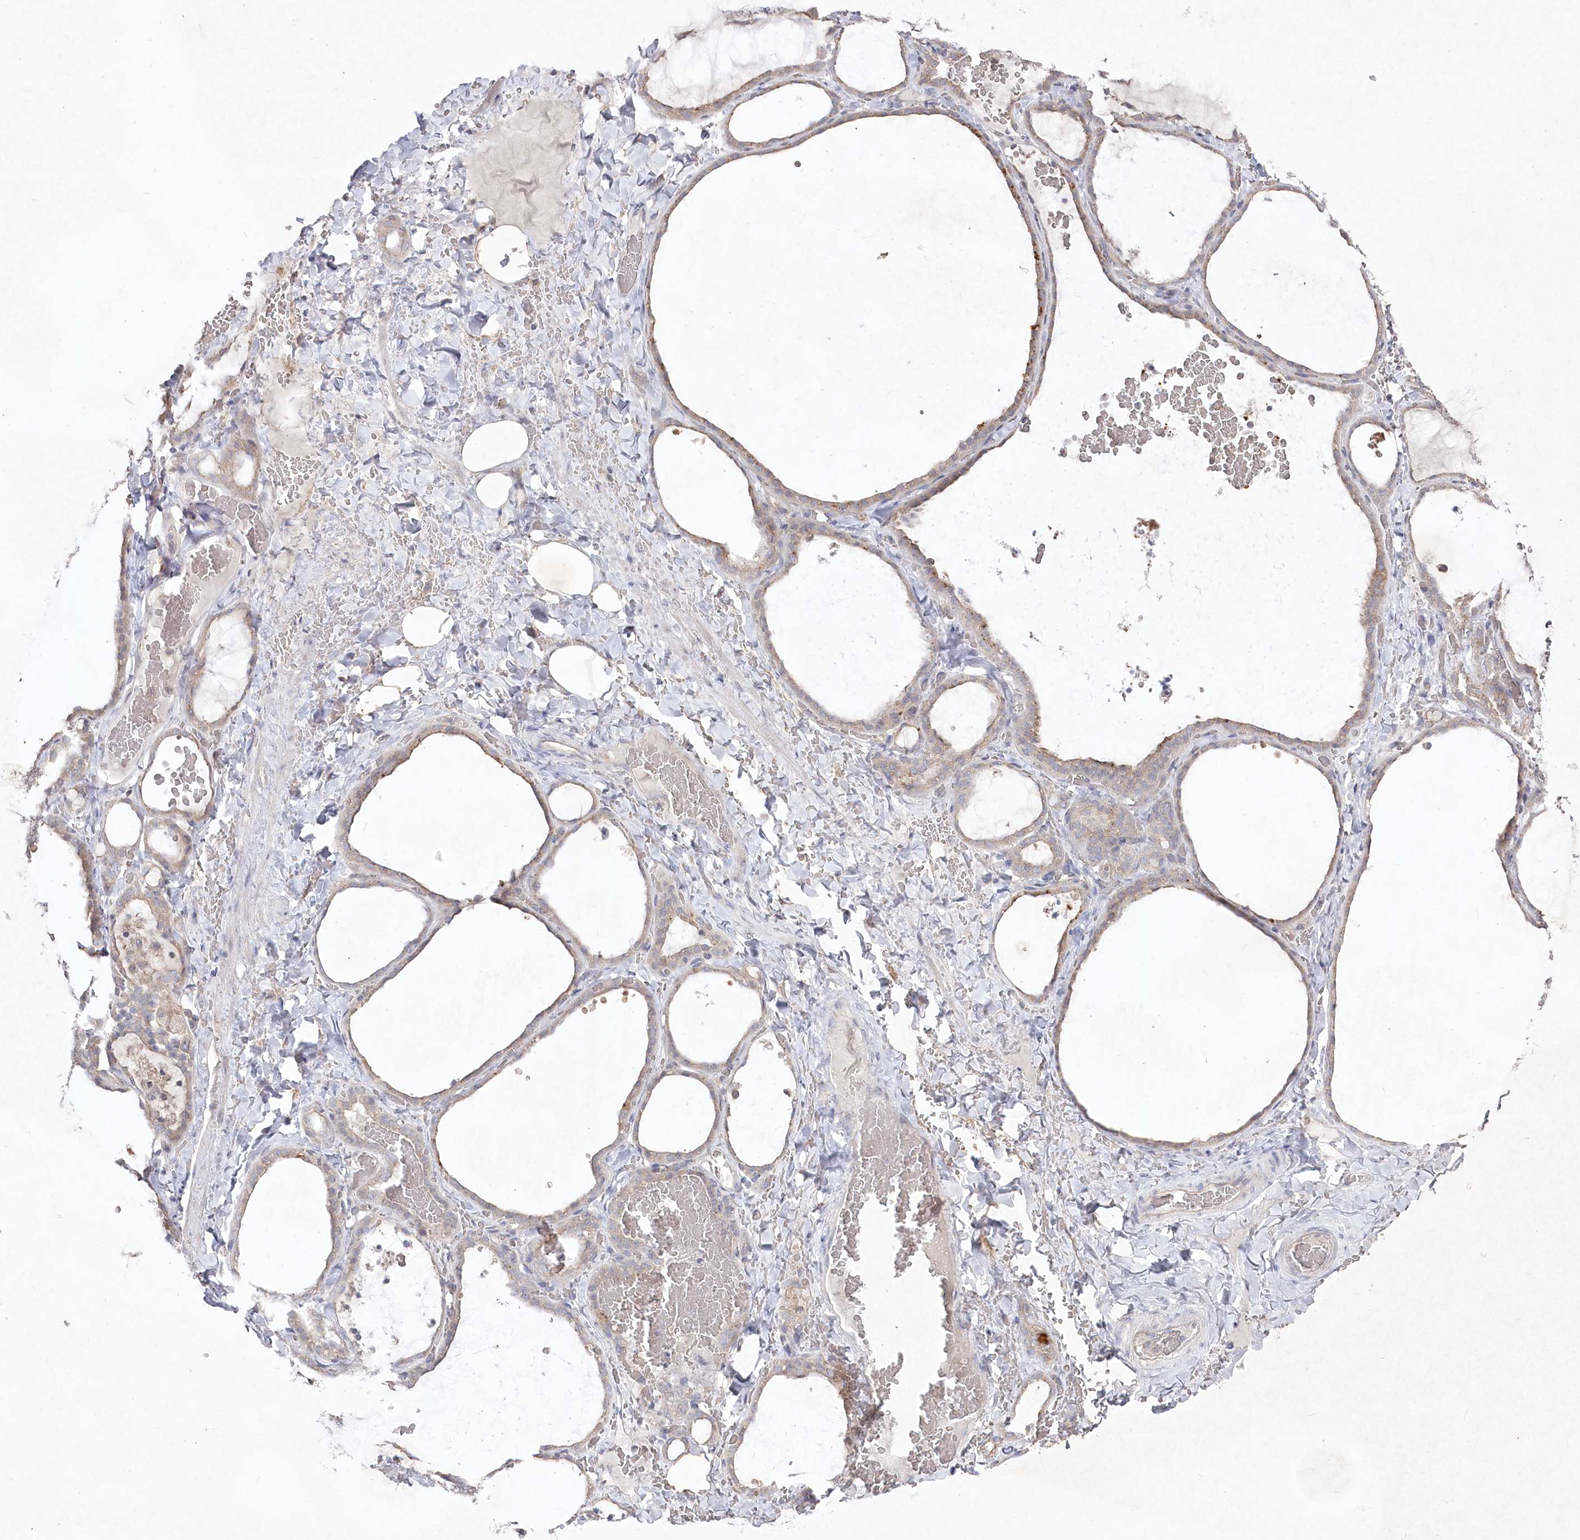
{"staining": {"intensity": "weak", "quantity": "25%-75%", "location": "cytoplasmic/membranous"}, "tissue": "thyroid gland", "cell_type": "Glandular cells", "image_type": "normal", "snomed": [{"axis": "morphology", "description": "Normal tissue, NOS"}, {"axis": "topography", "description": "Thyroid gland"}], "caption": "Immunohistochemistry (IHC) (DAB (3,3'-diaminobenzidine)) staining of normal human thyroid gland exhibits weak cytoplasmic/membranous protein positivity in approximately 25%-75% of glandular cells. Nuclei are stained in blue.", "gene": "TGFBRAP1", "patient": {"sex": "female", "age": 22}}